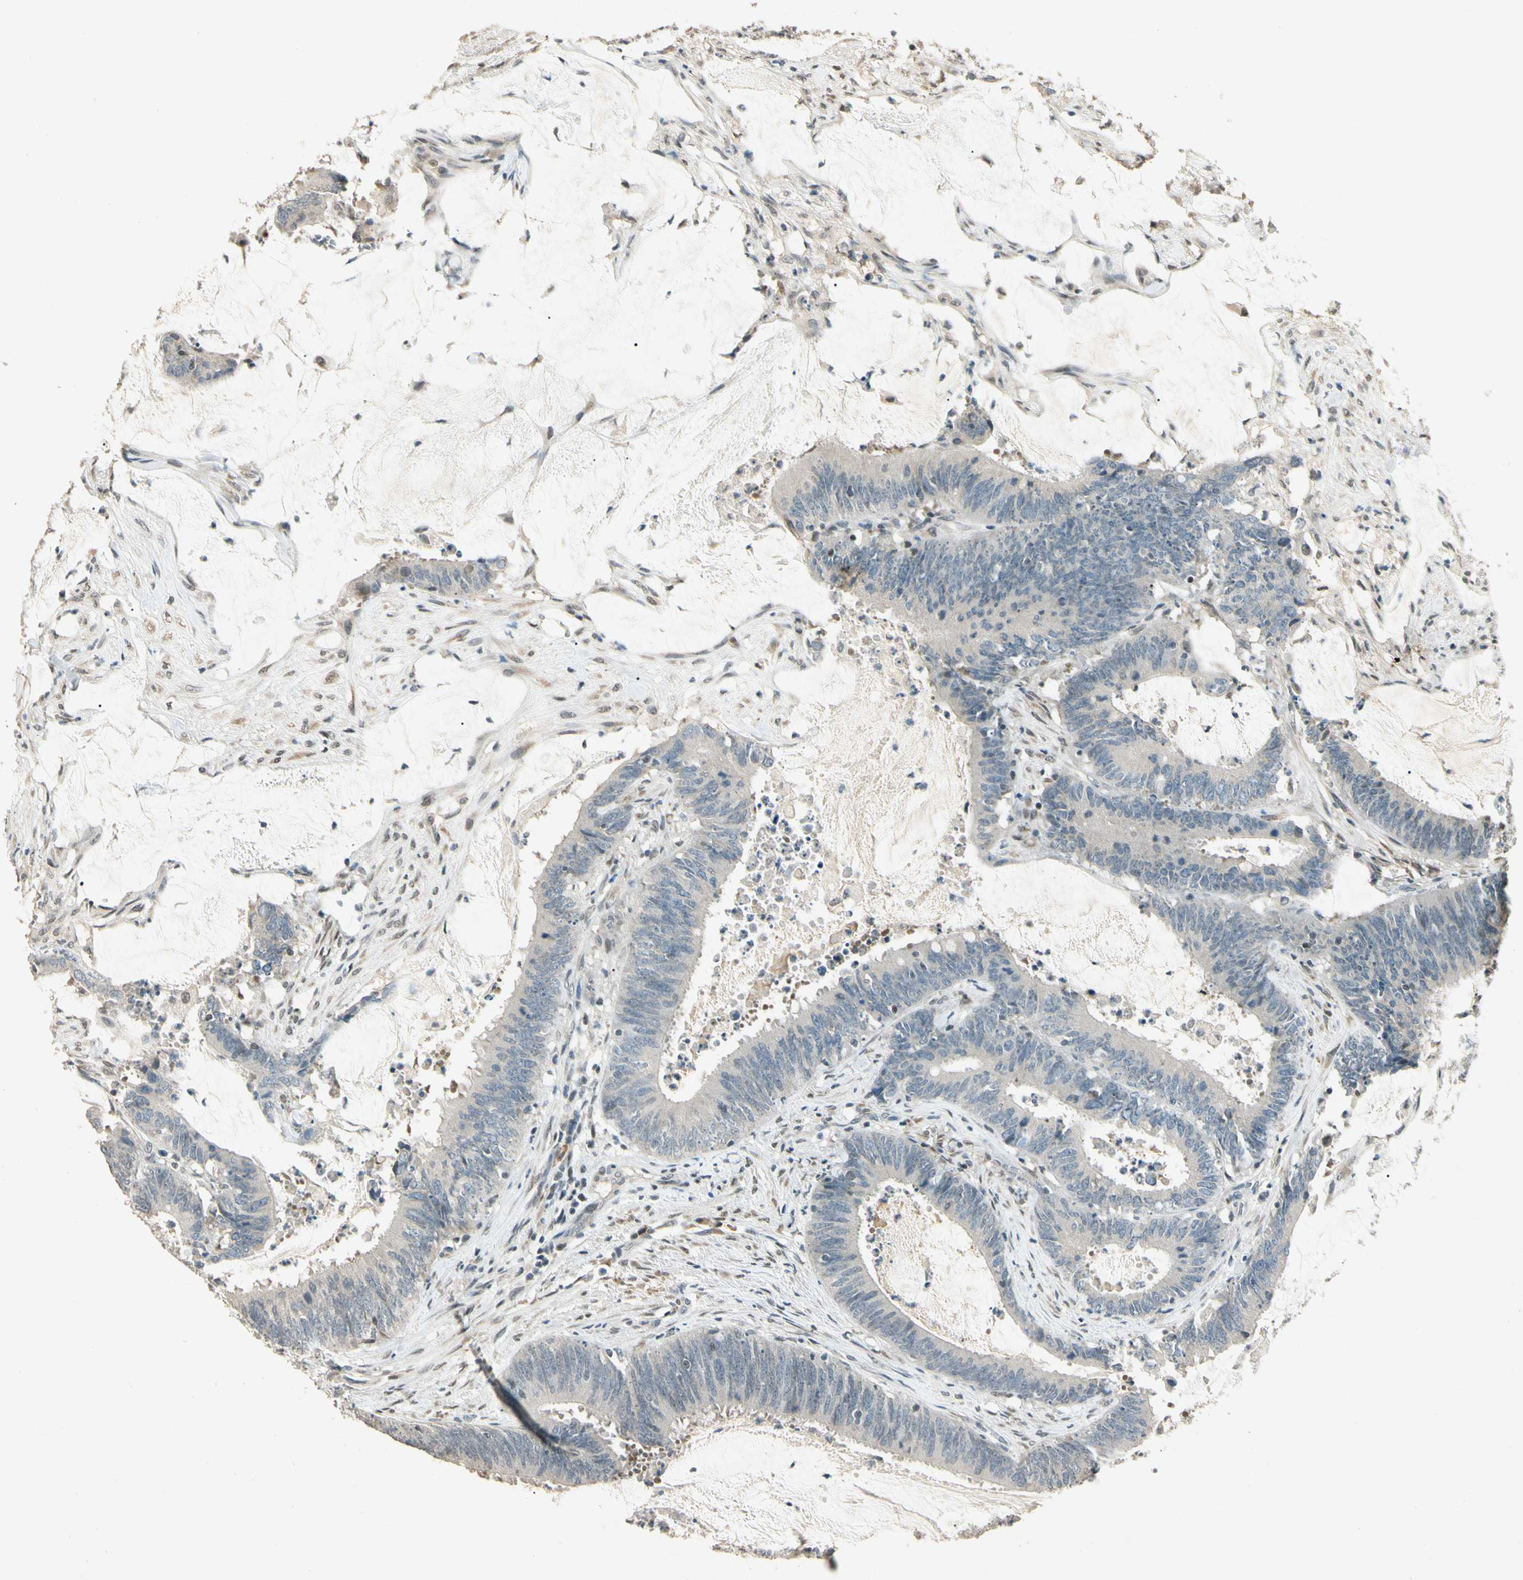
{"staining": {"intensity": "negative", "quantity": "none", "location": "none"}, "tissue": "colorectal cancer", "cell_type": "Tumor cells", "image_type": "cancer", "snomed": [{"axis": "morphology", "description": "Adenocarcinoma, NOS"}, {"axis": "topography", "description": "Rectum"}], "caption": "The image displays no significant positivity in tumor cells of adenocarcinoma (colorectal).", "gene": "ZBTB4", "patient": {"sex": "female", "age": 66}}